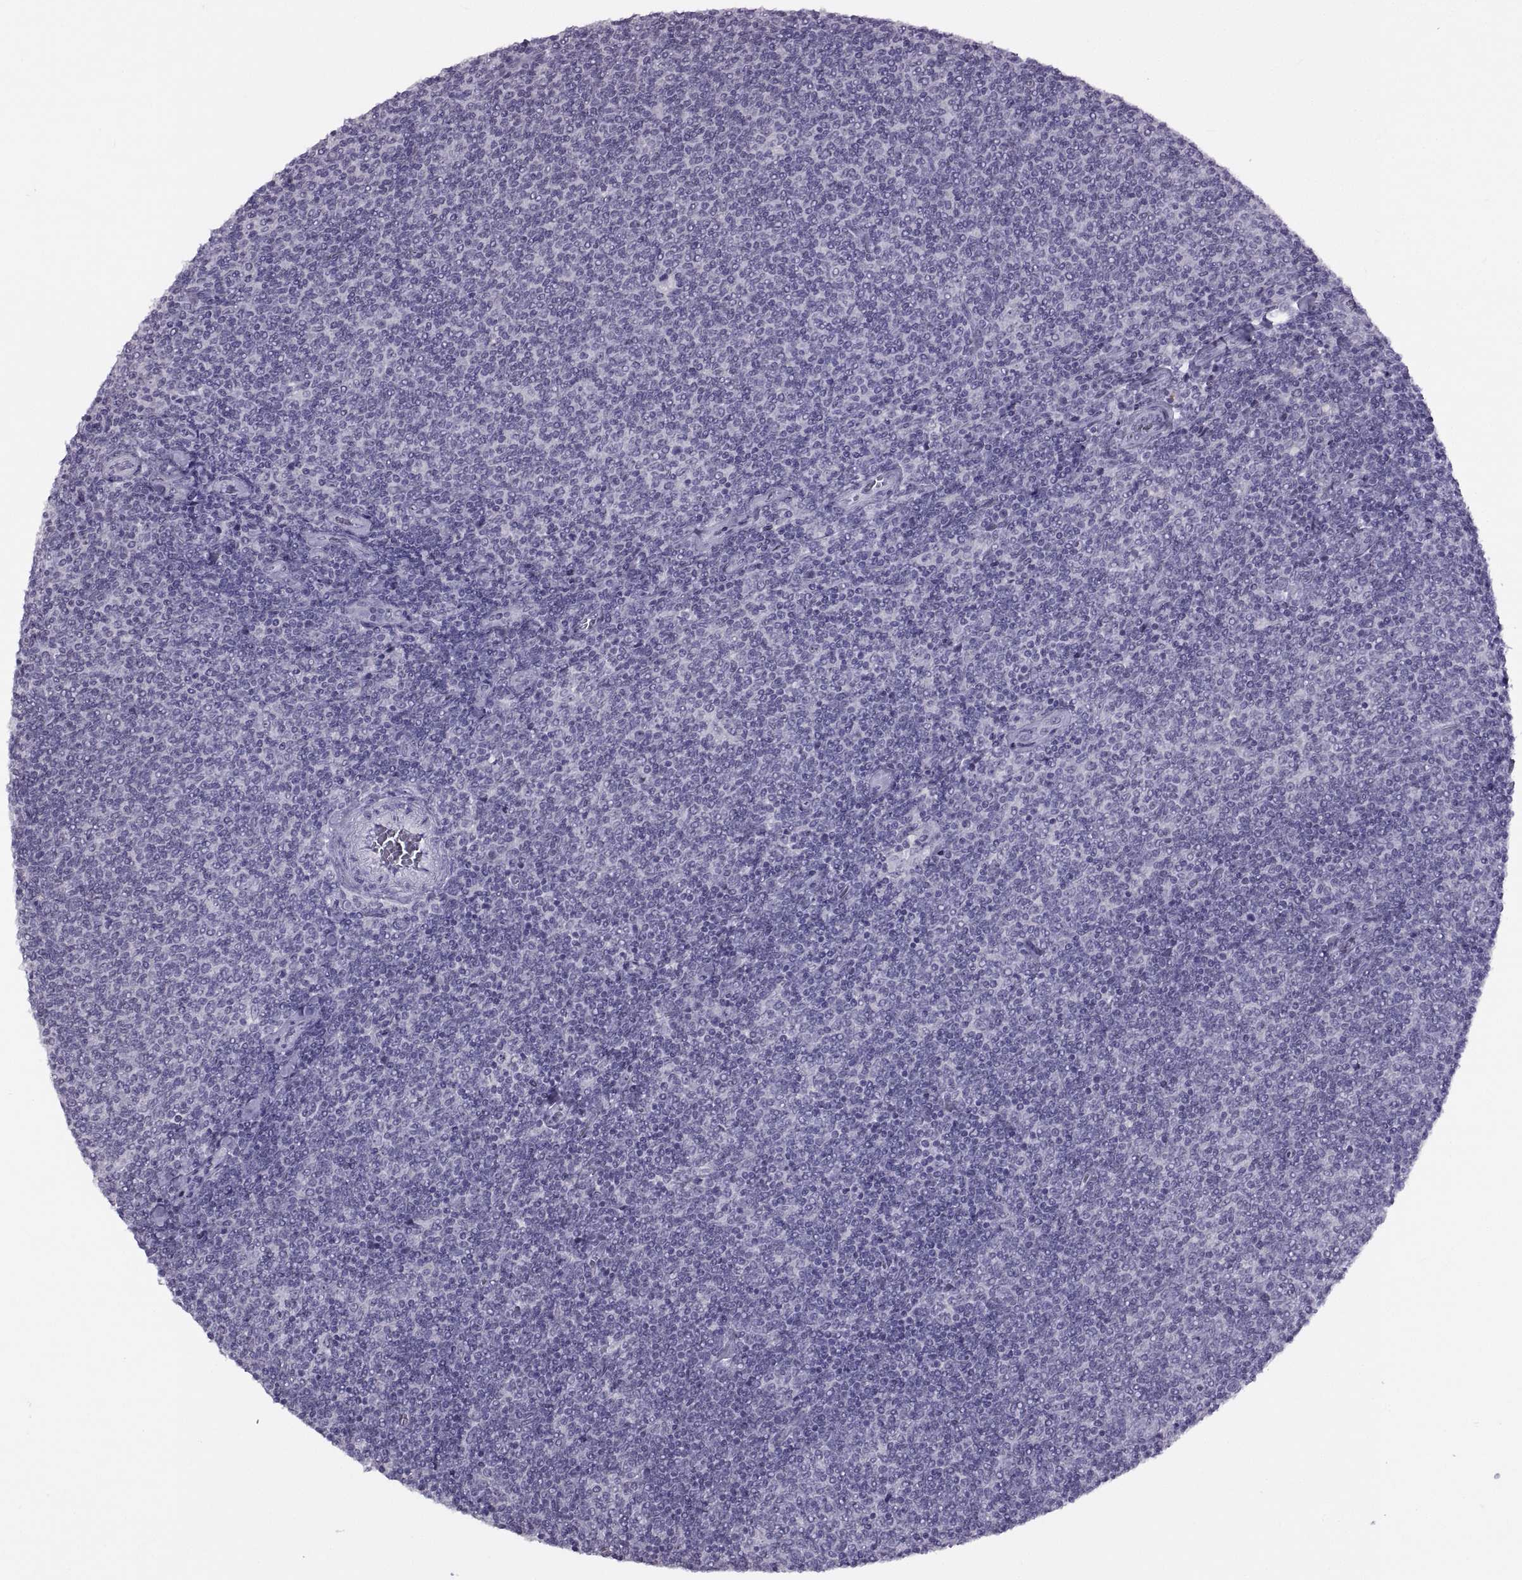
{"staining": {"intensity": "negative", "quantity": "none", "location": "none"}, "tissue": "lymphoma", "cell_type": "Tumor cells", "image_type": "cancer", "snomed": [{"axis": "morphology", "description": "Malignant lymphoma, non-Hodgkin's type, Low grade"}, {"axis": "topography", "description": "Lymph node"}], "caption": "The histopathology image reveals no significant positivity in tumor cells of lymphoma.", "gene": "ASIC2", "patient": {"sex": "male", "age": 52}}